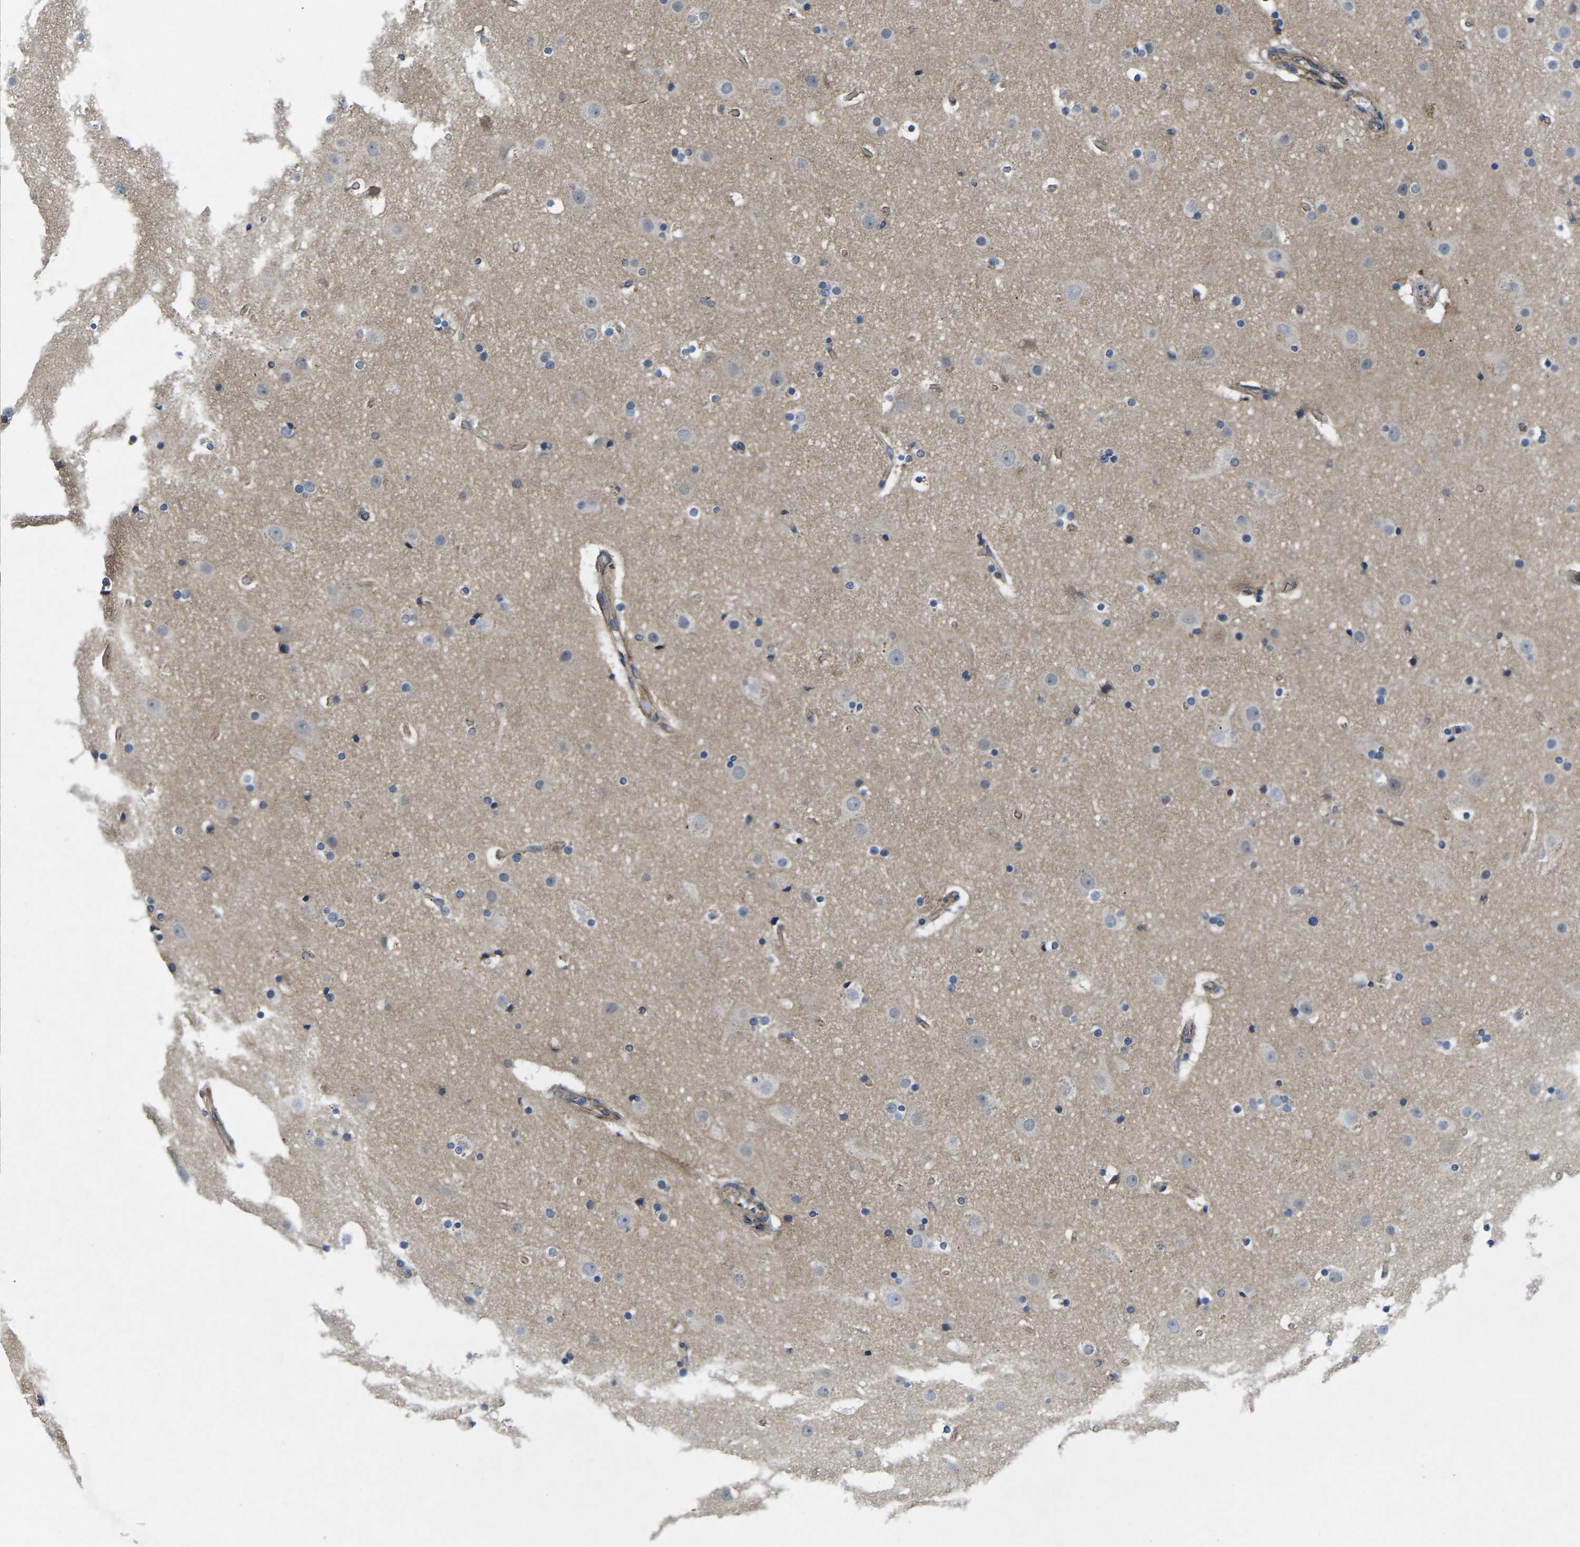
{"staining": {"intensity": "weak", "quantity": "25%-75%", "location": "cytoplasmic/membranous"}, "tissue": "cerebral cortex", "cell_type": "Endothelial cells", "image_type": "normal", "snomed": [{"axis": "morphology", "description": "Normal tissue, NOS"}, {"axis": "topography", "description": "Cerebral cortex"}], "caption": "This micrograph demonstrates IHC staining of benign cerebral cortex, with low weak cytoplasmic/membranous expression in about 25%-75% of endothelial cells.", "gene": "CTNND1", "patient": {"sex": "male", "age": 57}}